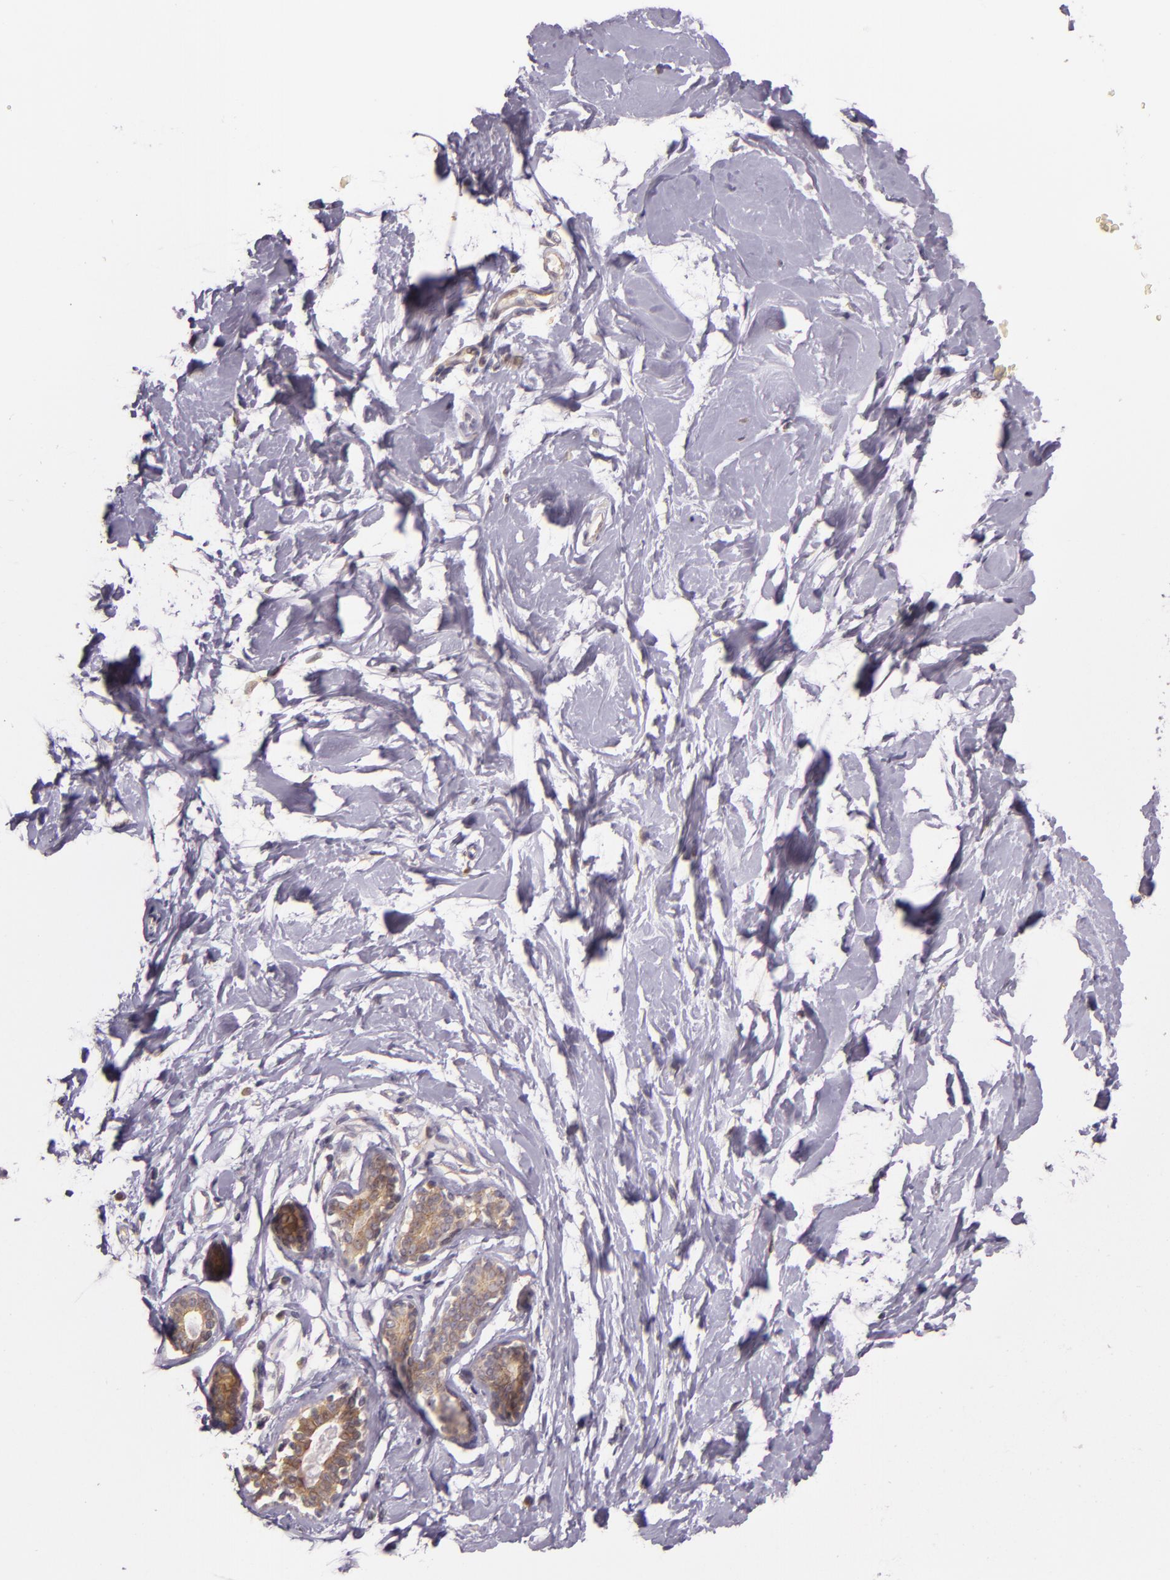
{"staining": {"intensity": "negative", "quantity": "none", "location": "none"}, "tissue": "breast", "cell_type": "Adipocytes", "image_type": "normal", "snomed": [{"axis": "morphology", "description": "Normal tissue, NOS"}, {"axis": "topography", "description": "Breast"}], "caption": "High power microscopy histopathology image of an IHC micrograph of normal breast, revealing no significant expression in adipocytes.", "gene": "ARMH4", "patient": {"sex": "female", "age": 23}}